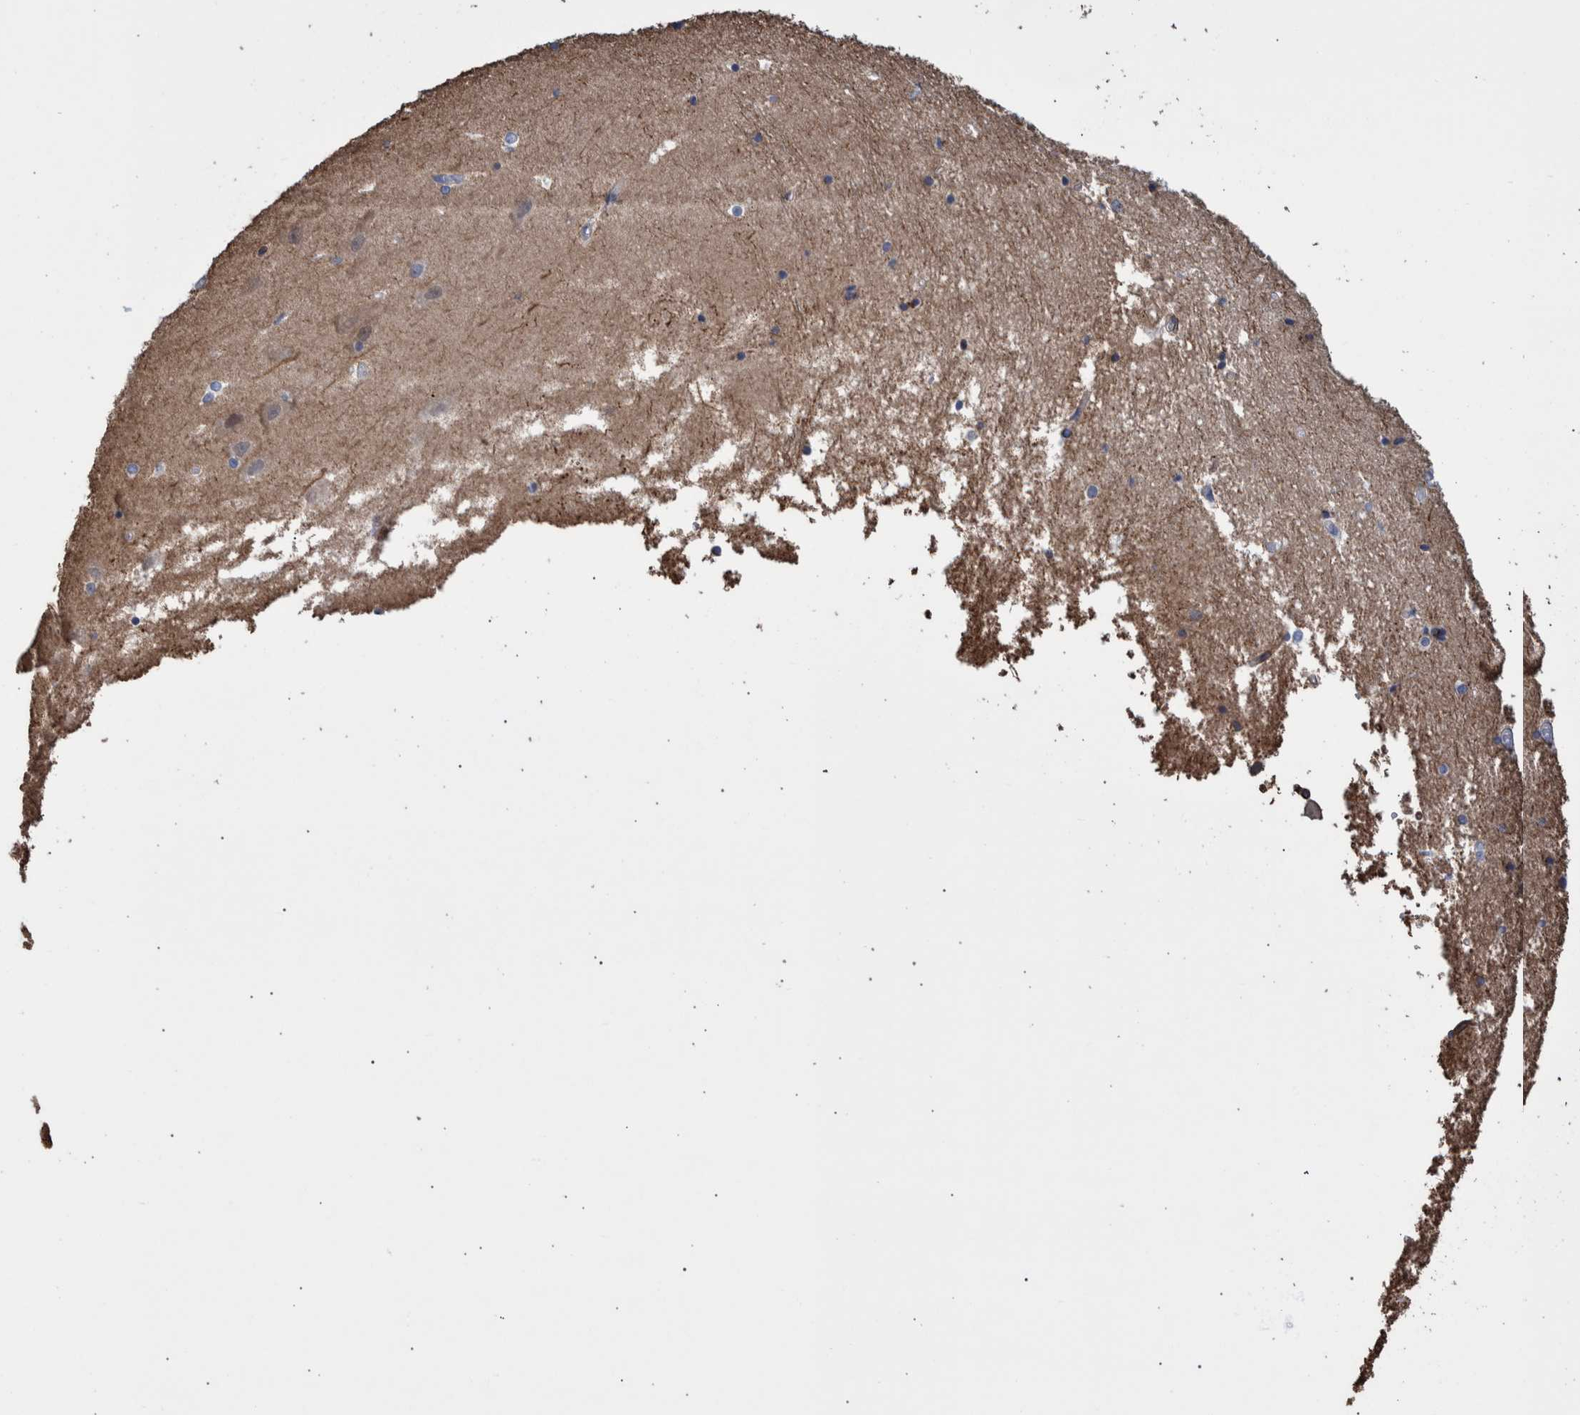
{"staining": {"intensity": "weak", "quantity": "<25%", "location": "cytoplasmic/membranous"}, "tissue": "hippocampus", "cell_type": "Glial cells", "image_type": "normal", "snomed": [{"axis": "morphology", "description": "Normal tissue, NOS"}, {"axis": "topography", "description": "Hippocampus"}], "caption": "This is a histopathology image of immunohistochemistry (IHC) staining of unremarkable hippocampus, which shows no expression in glial cells.", "gene": "PPP3CC", "patient": {"sex": "male", "age": 45}}